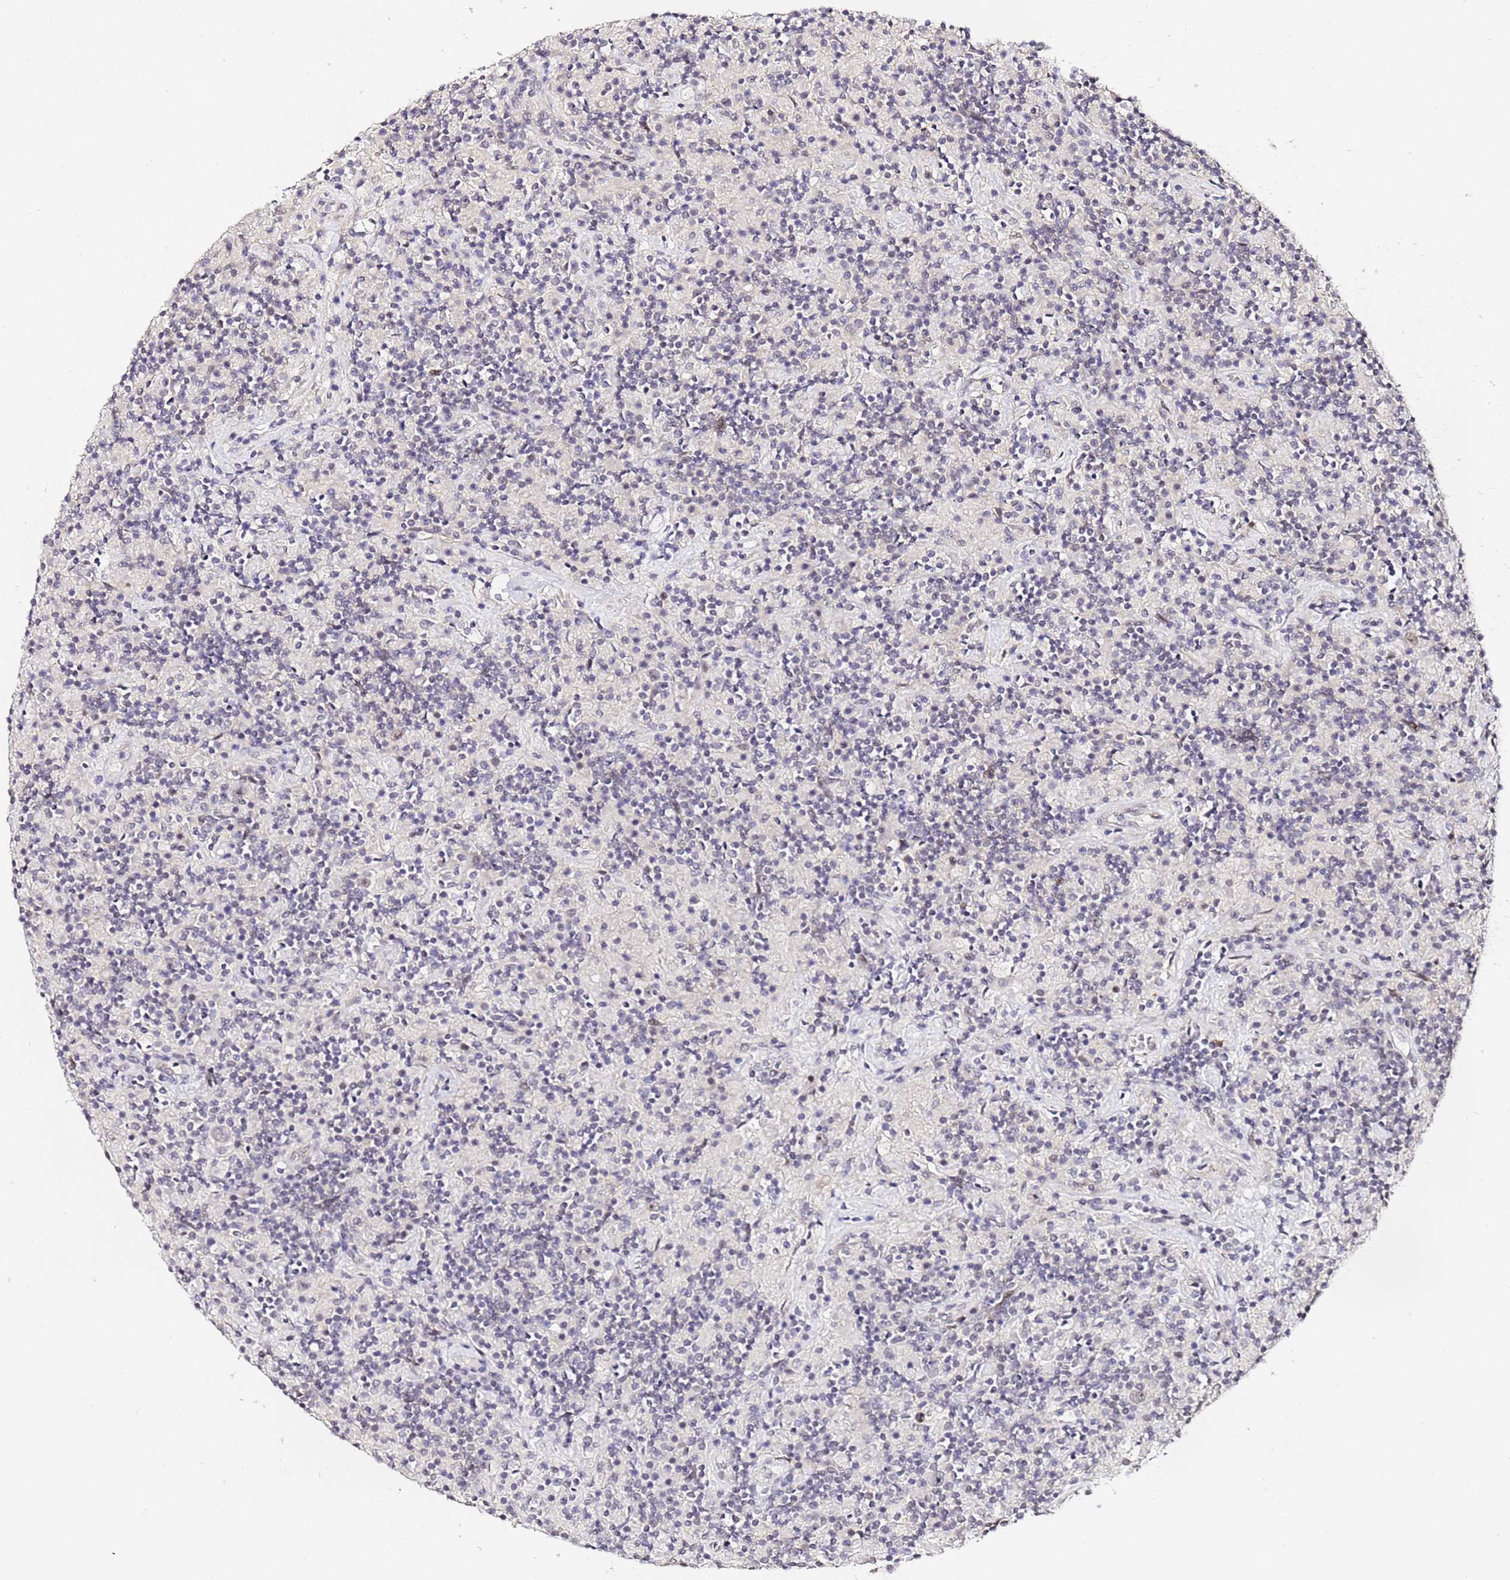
{"staining": {"intensity": "weak", "quantity": "<25%", "location": "nuclear"}, "tissue": "lymphoma", "cell_type": "Tumor cells", "image_type": "cancer", "snomed": [{"axis": "morphology", "description": "Hodgkin's disease, NOS"}, {"axis": "topography", "description": "Lymph node"}], "caption": "Immunohistochemical staining of human lymphoma shows no significant expression in tumor cells.", "gene": "LSM3", "patient": {"sex": "male", "age": 70}}